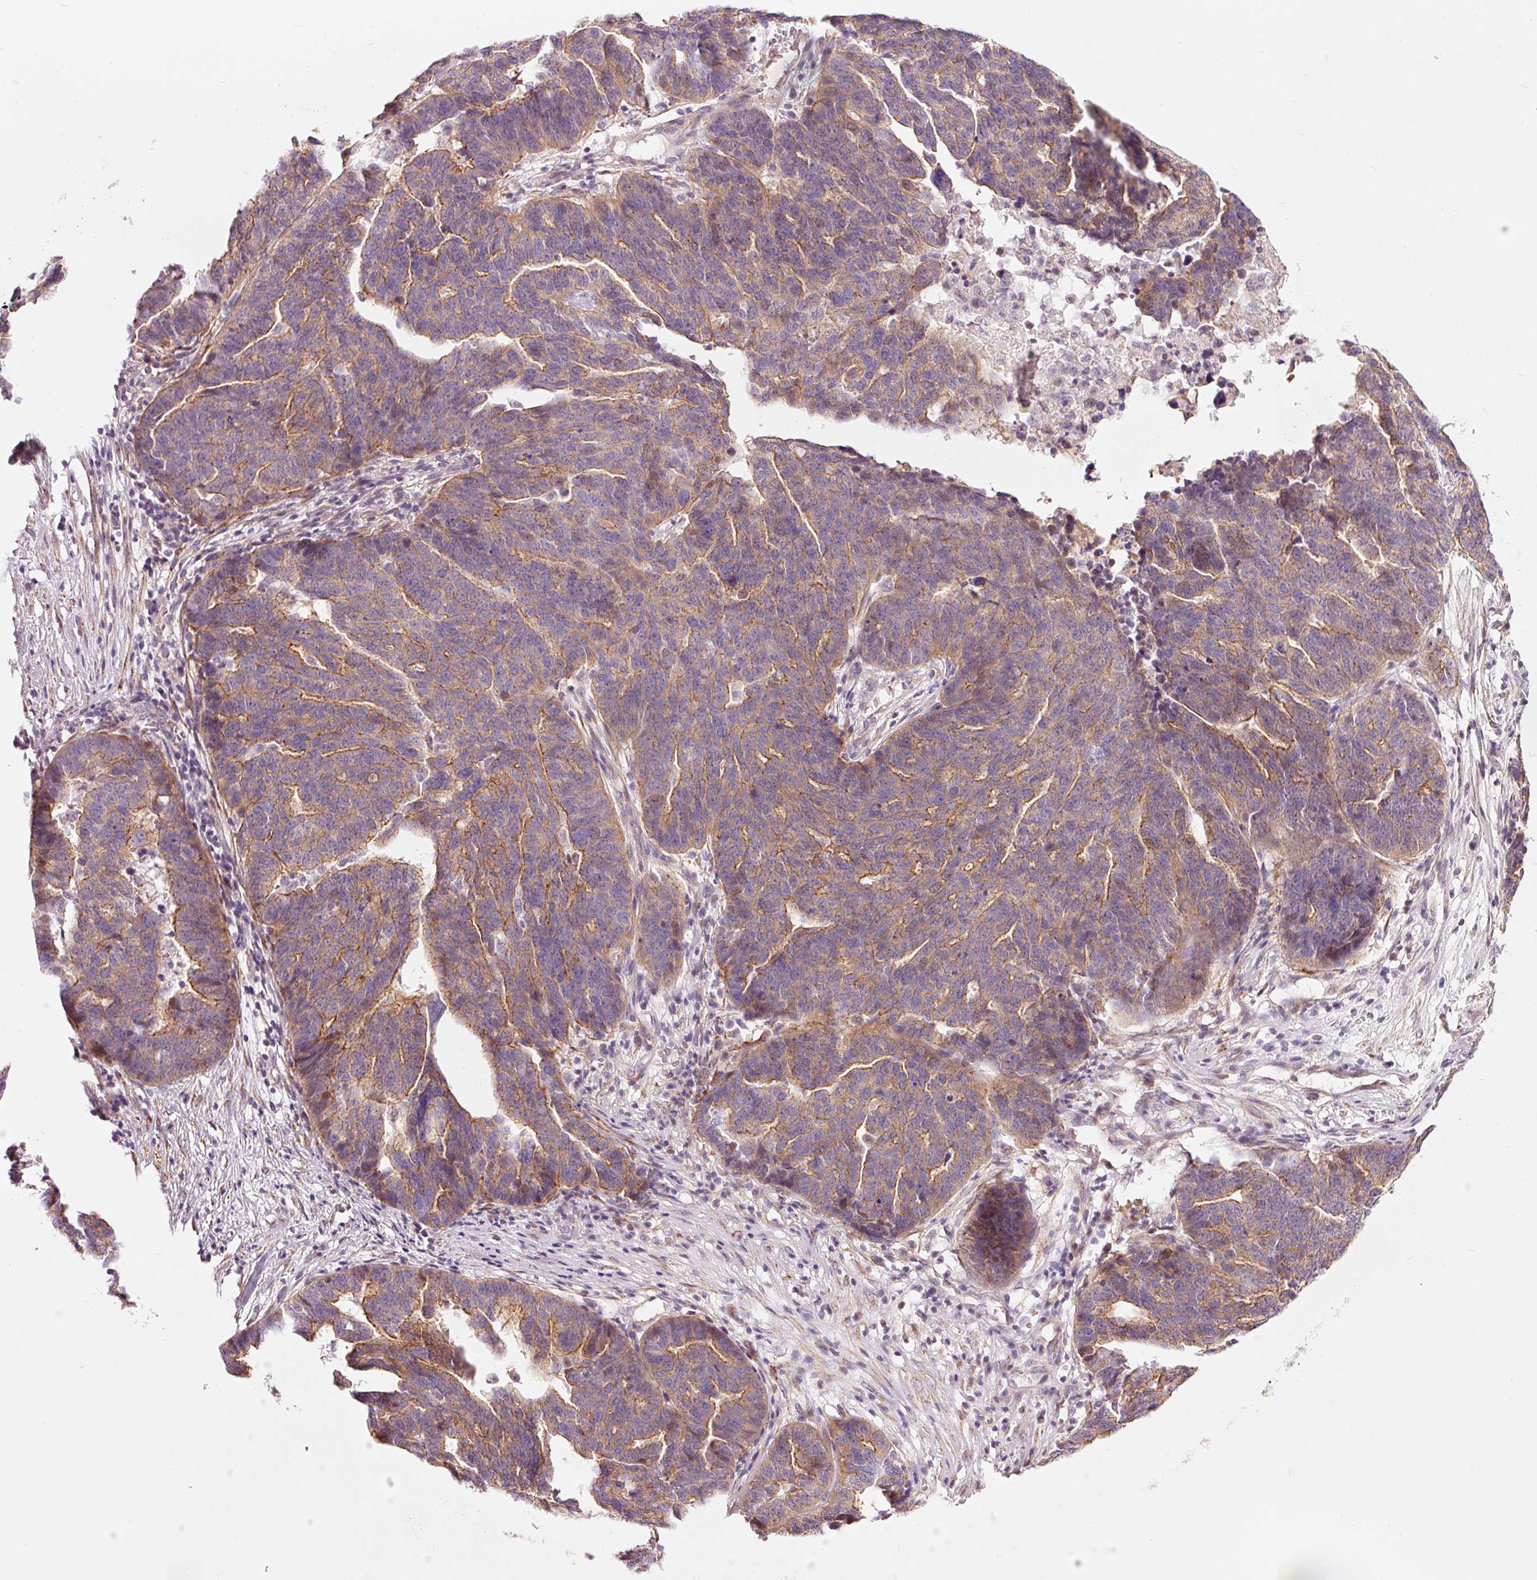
{"staining": {"intensity": "moderate", "quantity": "25%-75%", "location": "cytoplasmic/membranous"}, "tissue": "ovarian cancer", "cell_type": "Tumor cells", "image_type": "cancer", "snomed": [{"axis": "morphology", "description": "Cystadenocarcinoma, serous, NOS"}, {"axis": "topography", "description": "Ovary"}], "caption": "IHC staining of ovarian cancer, which displays medium levels of moderate cytoplasmic/membranous positivity in approximately 25%-75% of tumor cells indicating moderate cytoplasmic/membranous protein positivity. The staining was performed using DAB (brown) for protein detection and nuclei were counterstained in hematoxylin (blue).", "gene": "DAPP1", "patient": {"sex": "female", "age": 59}}